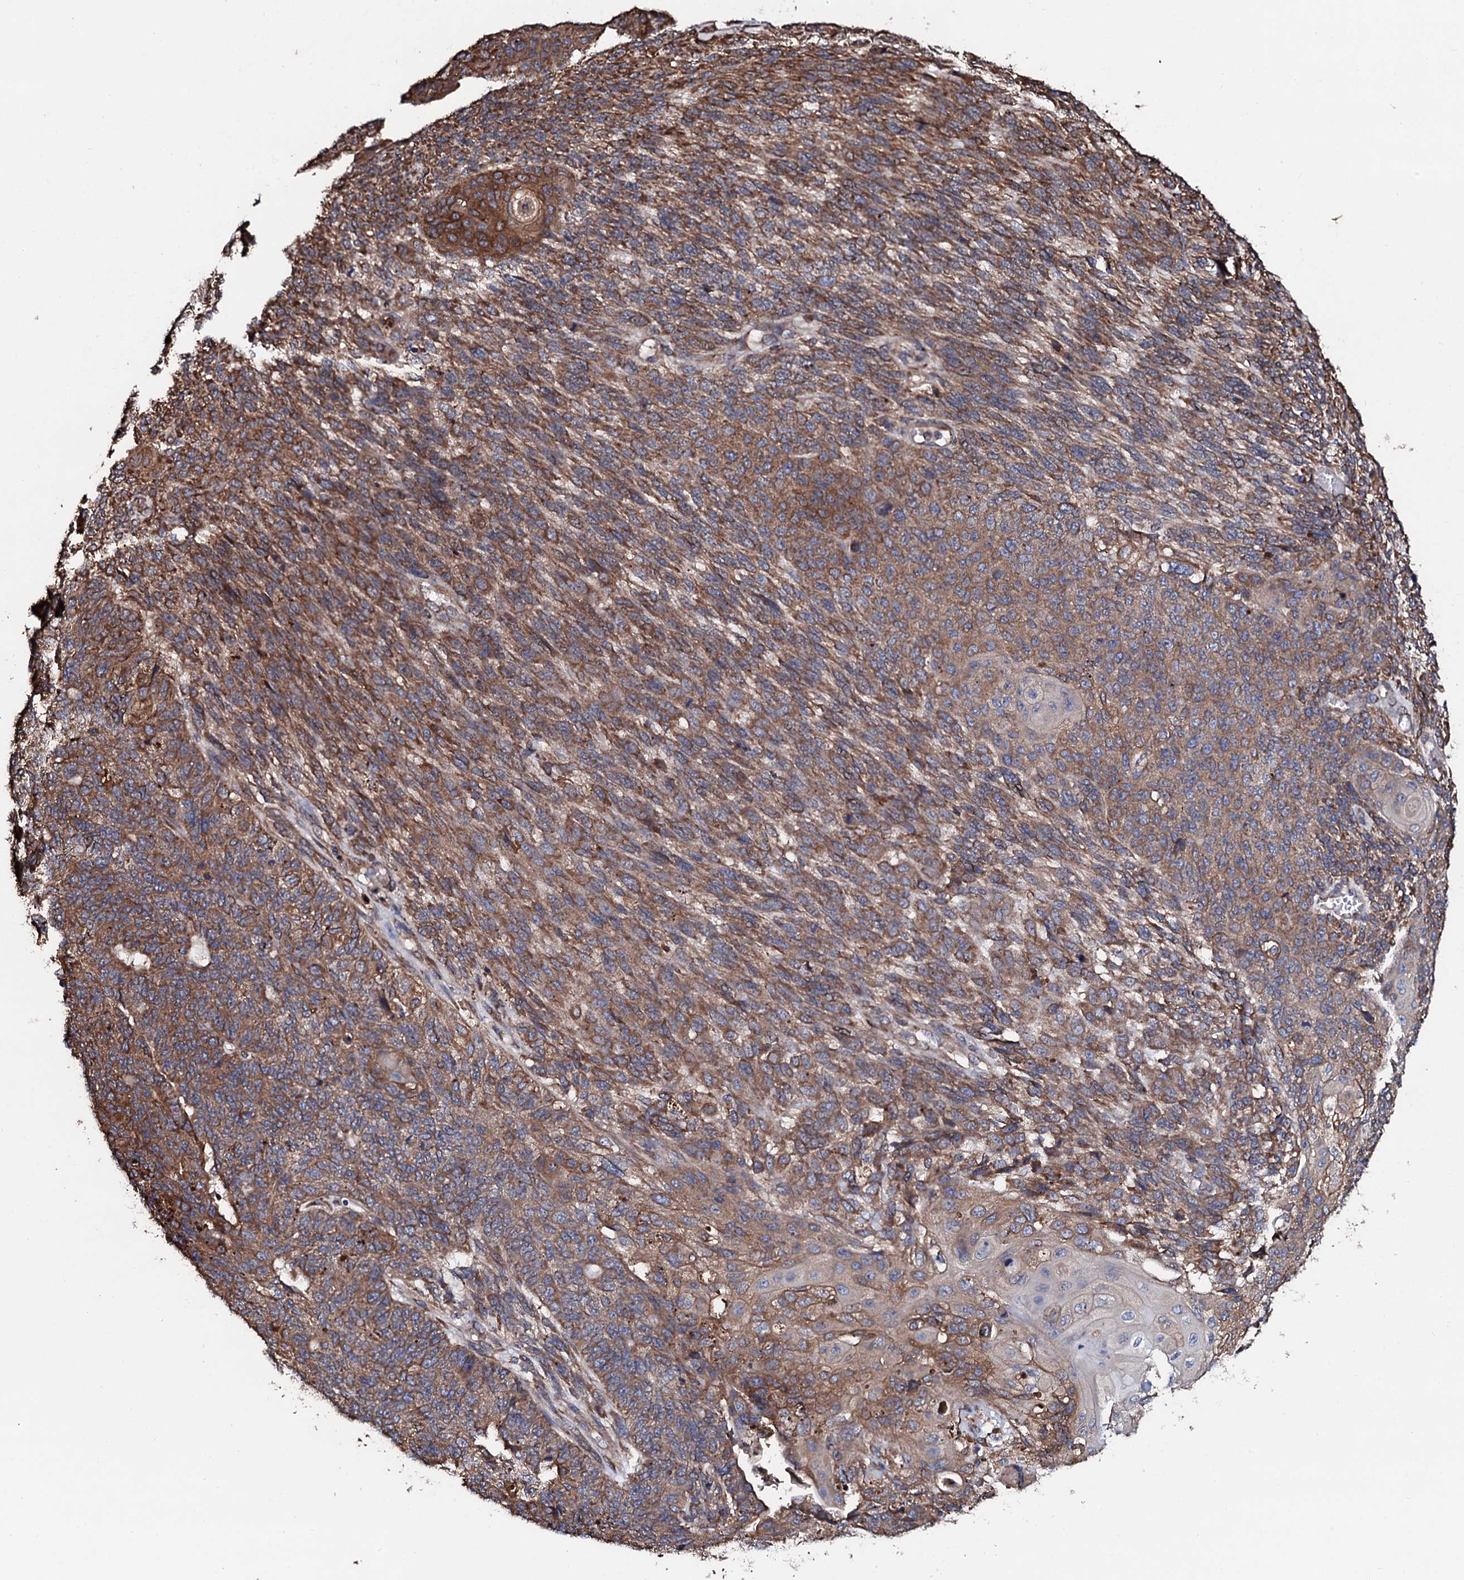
{"staining": {"intensity": "moderate", "quantity": ">75%", "location": "cytoplasmic/membranous"}, "tissue": "endometrial cancer", "cell_type": "Tumor cells", "image_type": "cancer", "snomed": [{"axis": "morphology", "description": "Adenocarcinoma, NOS"}, {"axis": "topography", "description": "Endometrium"}], "caption": "Brown immunohistochemical staining in endometrial cancer exhibits moderate cytoplasmic/membranous positivity in approximately >75% of tumor cells.", "gene": "CKAP5", "patient": {"sex": "female", "age": 32}}